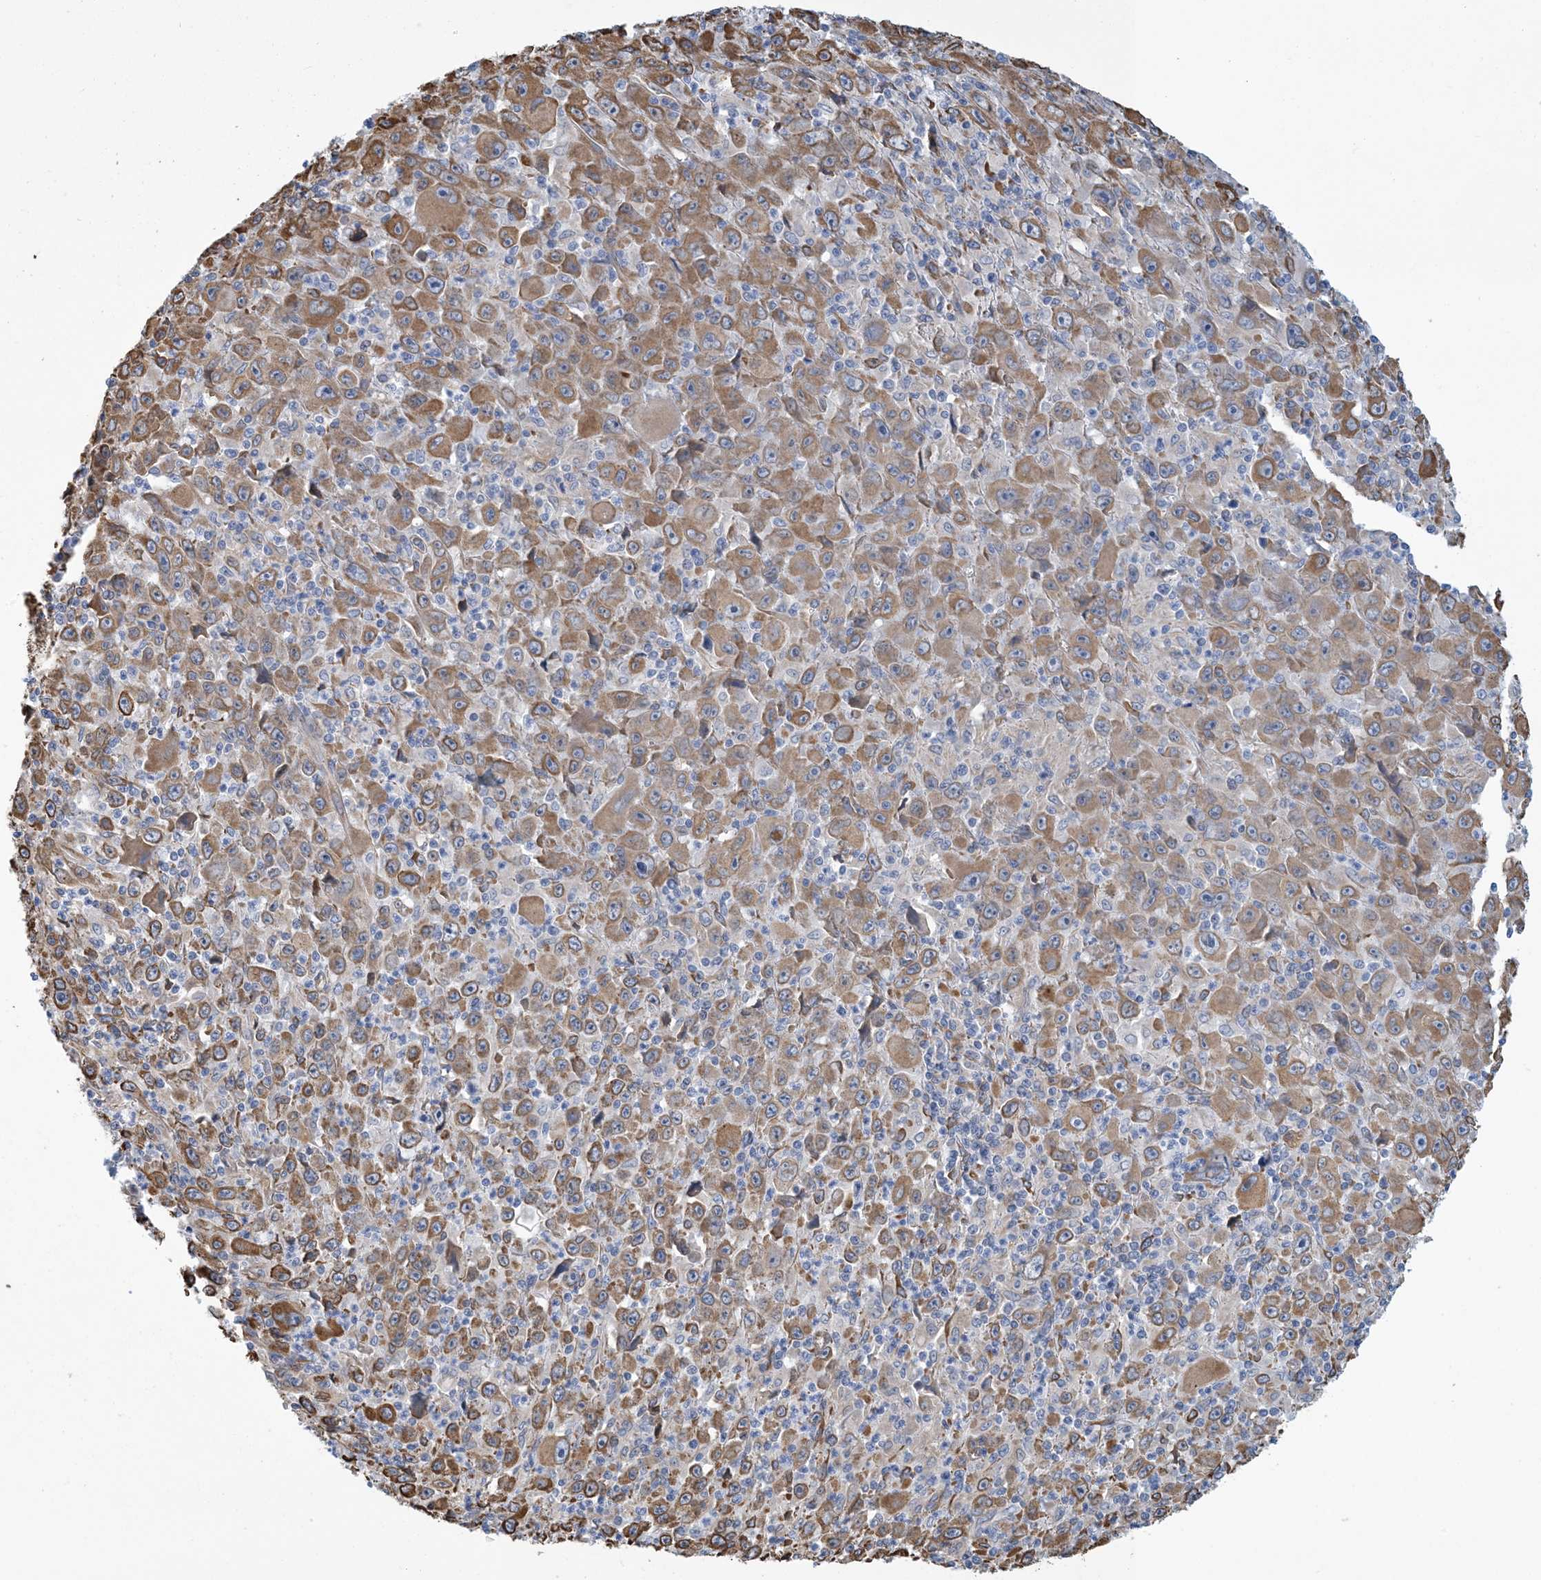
{"staining": {"intensity": "moderate", "quantity": ">75%", "location": "cytoplasmic/membranous"}, "tissue": "melanoma", "cell_type": "Tumor cells", "image_type": "cancer", "snomed": [{"axis": "morphology", "description": "Malignant melanoma, Metastatic site"}, {"axis": "topography", "description": "Skin"}], "caption": "Immunohistochemical staining of malignant melanoma (metastatic site) exhibits moderate cytoplasmic/membranous protein positivity in about >75% of tumor cells.", "gene": "CCDC14", "patient": {"sex": "female", "age": 56}}